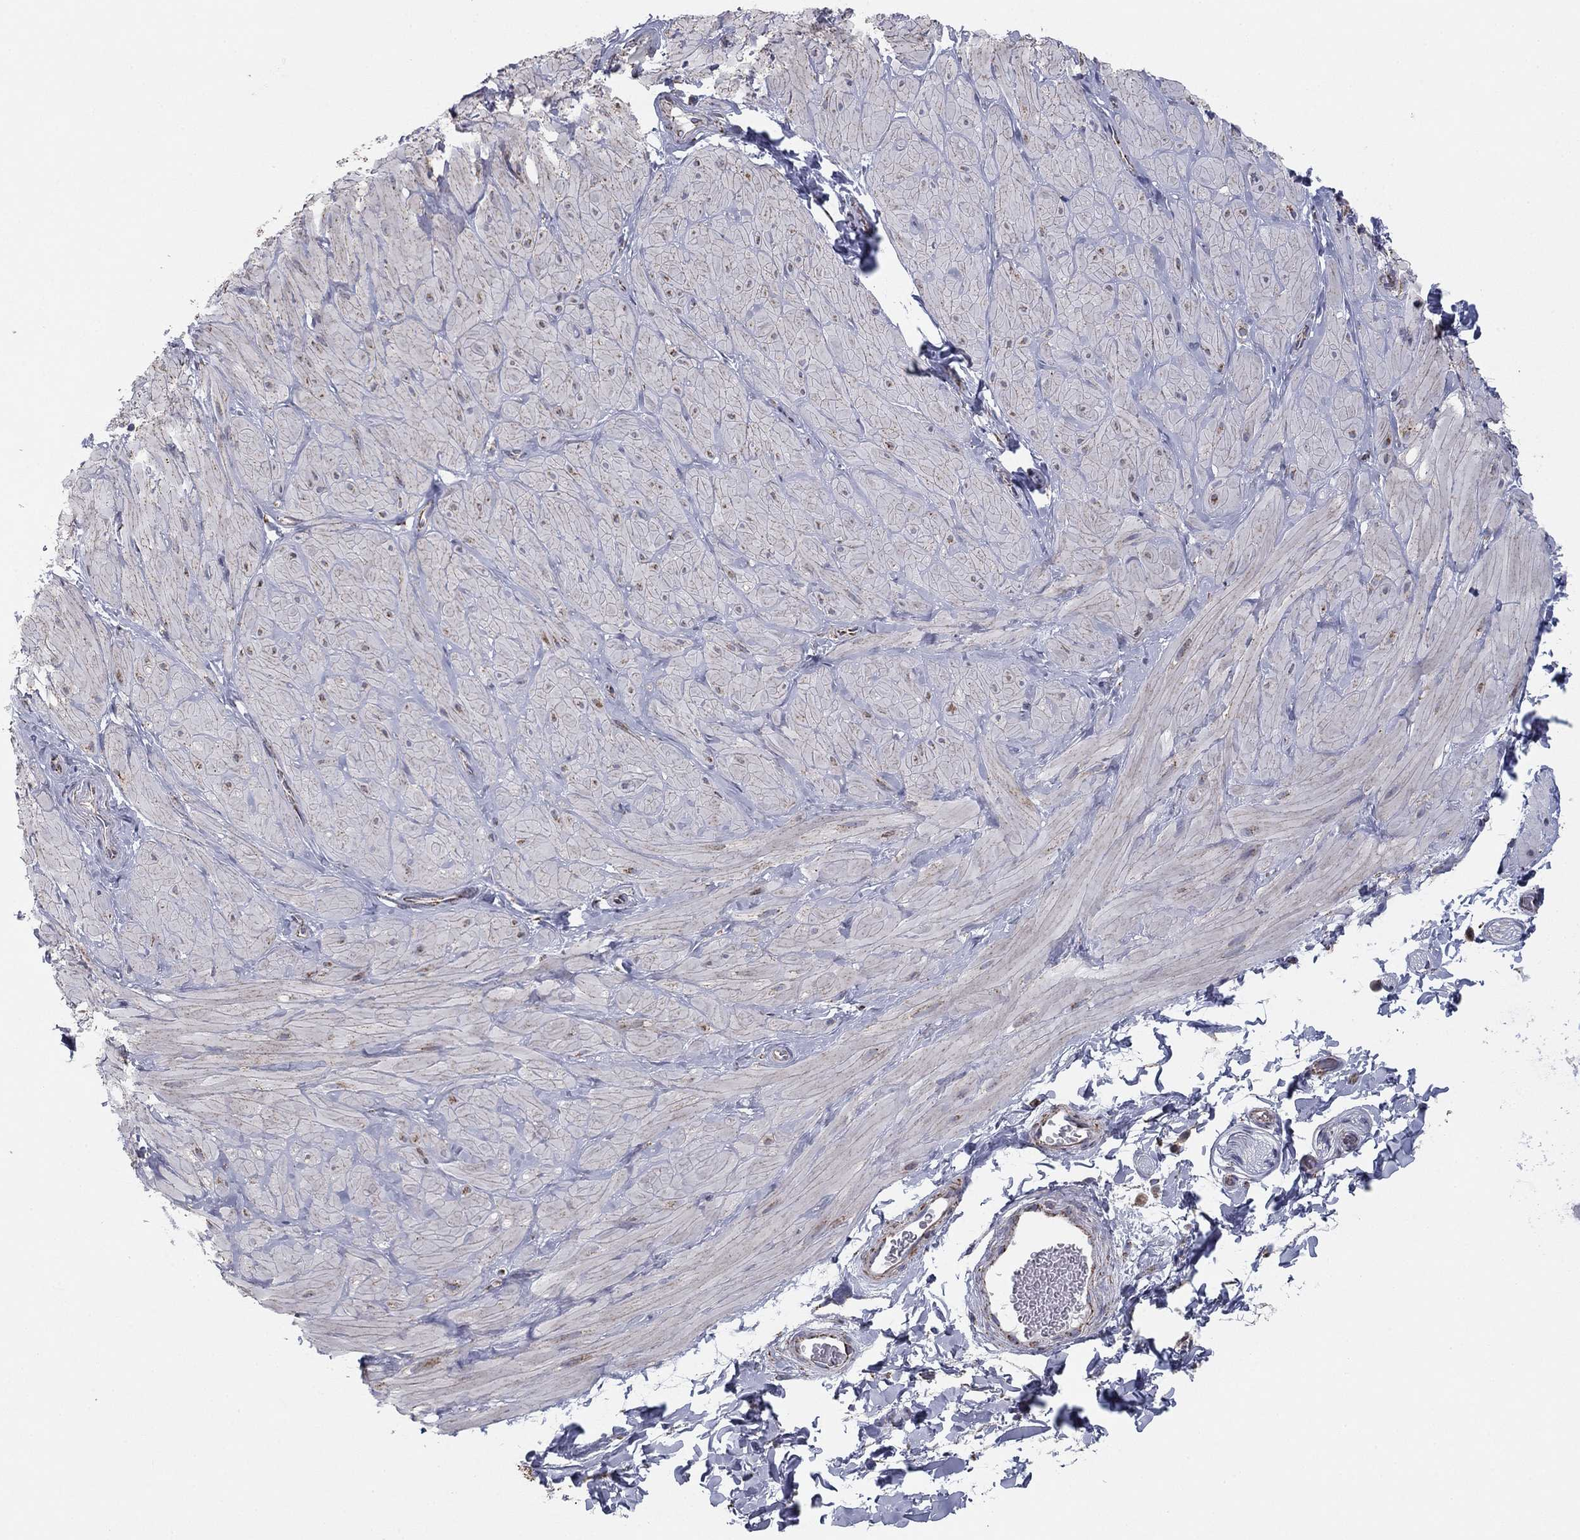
{"staining": {"intensity": "negative", "quantity": "none", "location": "none"}, "tissue": "soft tissue", "cell_type": "Fibroblasts", "image_type": "normal", "snomed": [{"axis": "morphology", "description": "Normal tissue, NOS"}, {"axis": "topography", "description": "Smooth muscle"}, {"axis": "topography", "description": "Peripheral nerve tissue"}], "caption": "Immunohistochemistry (IHC) histopathology image of benign soft tissue: human soft tissue stained with DAB exhibits no significant protein positivity in fibroblasts.", "gene": "NDUFV1", "patient": {"sex": "male", "age": 22}}